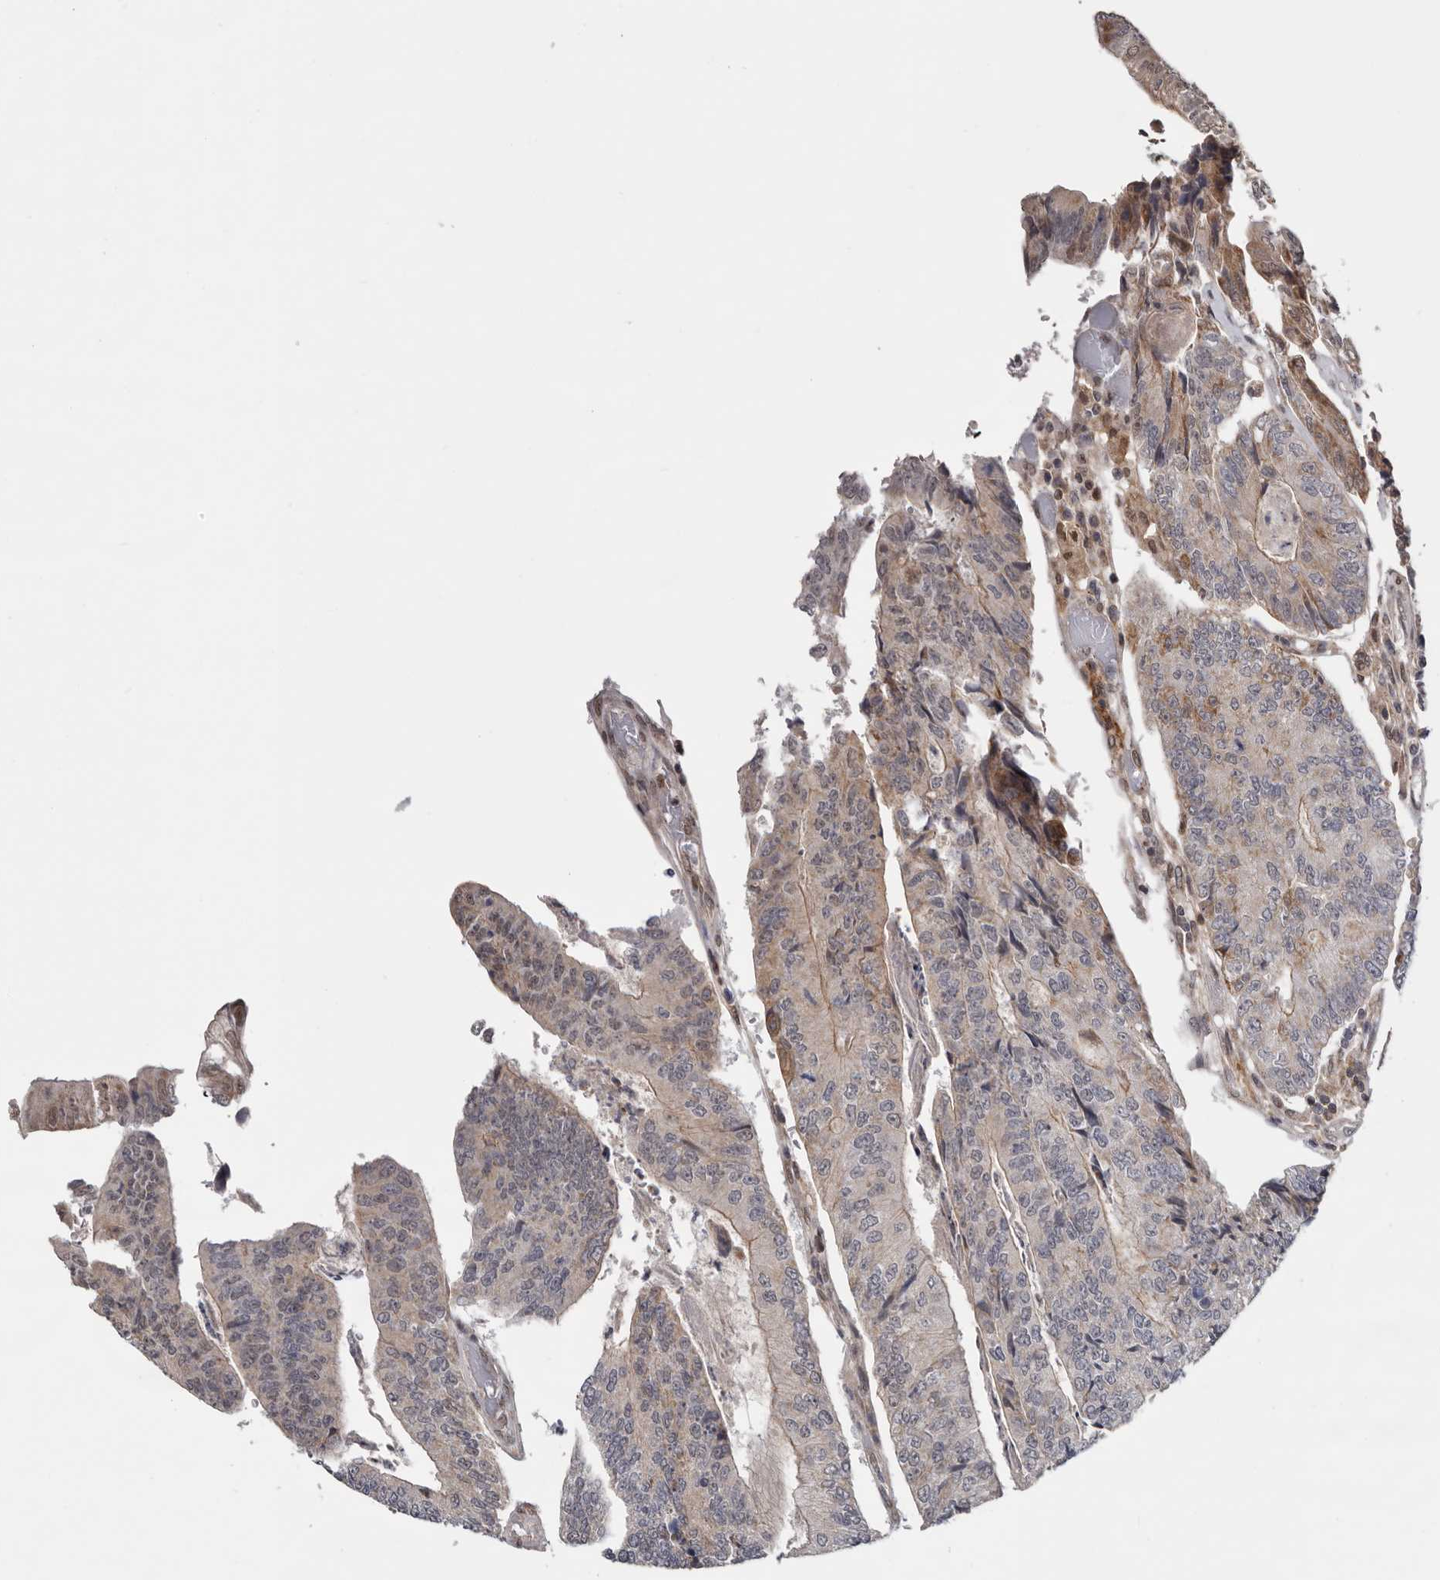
{"staining": {"intensity": "moderate", "quantity": "<25%", "location": "cytoplasmic/membranous,nuclear"}, "tissue": "colorectal cancer", "cell_type": "Tumor cells", "image_type": "cancer", "snomed": [{"axis": "morphology", "description": "Adenocarcinoma, NOS"}, {"axis": "topography", "description": "Colon"}], "caption": "Immunohistochemical staining of human adenocarcinoma (colorectal) shows low levels of moderate cytoplasmic/membranous and nuclear positivity in about <25% of tumor cells.", "gene": "MOGAT2", "patient": {"sex": "female", "age": 67}}